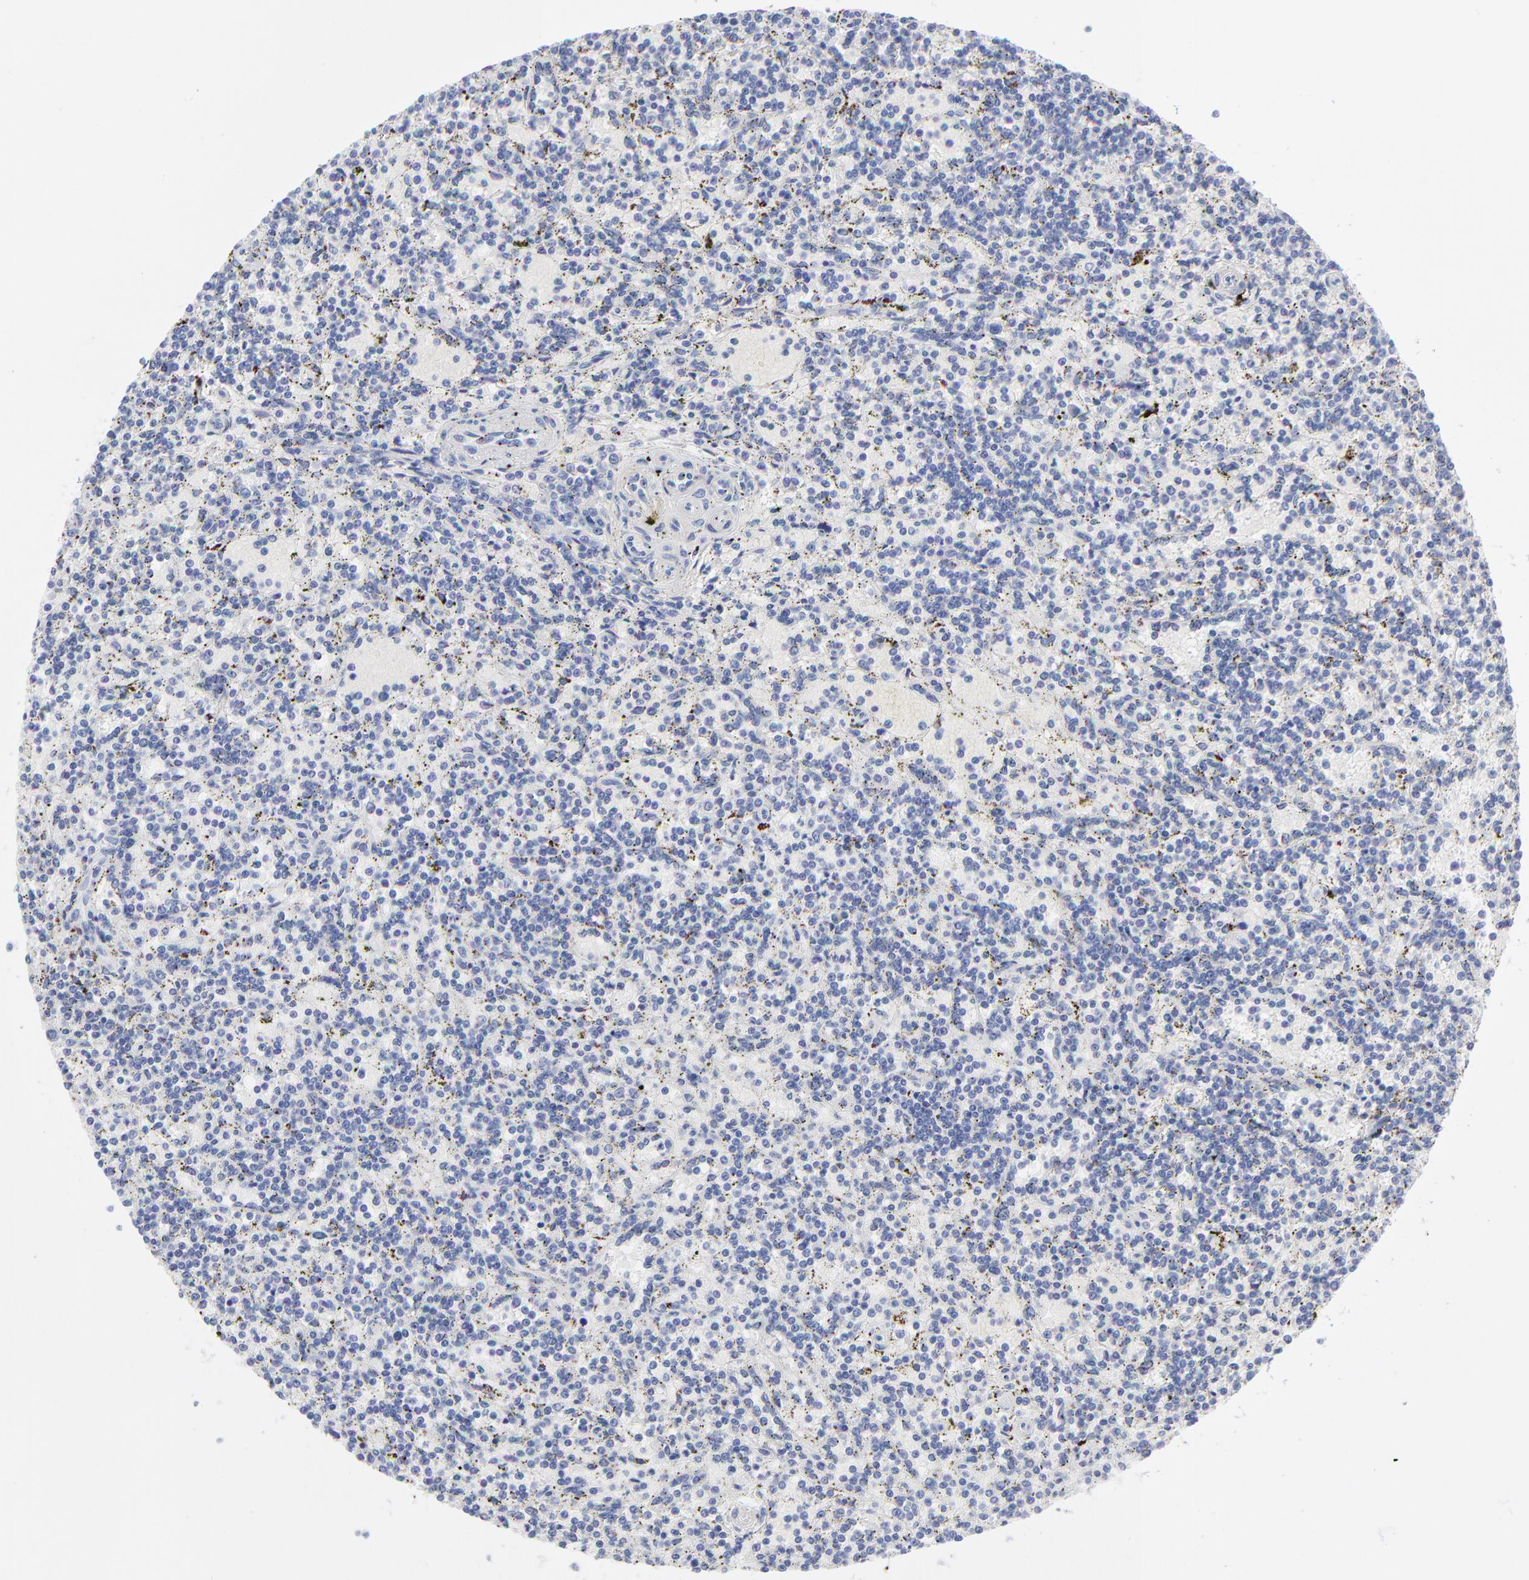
{"staining": {"intensity": "negative", "quantity": "none", "location": "none"}, "tissue": "lymphoma", "cell_type": "Tumor cells", "image_type": "cancer", "snomed": [{"axis": "morphology", "description": "Malignant lymphoma, non-Hodgkin's type, Low grade"}, {"axis": "topography", "description": "Spleen"}], "caption": "This is a histopathology image of immunohistochemistry staining of malignant lymphoma, non-Hodgkin's type (low-grade), which shows no staining in tumor cells.", "gene": "CNTN3", "patient": {"sex": "male", "age": 73}}